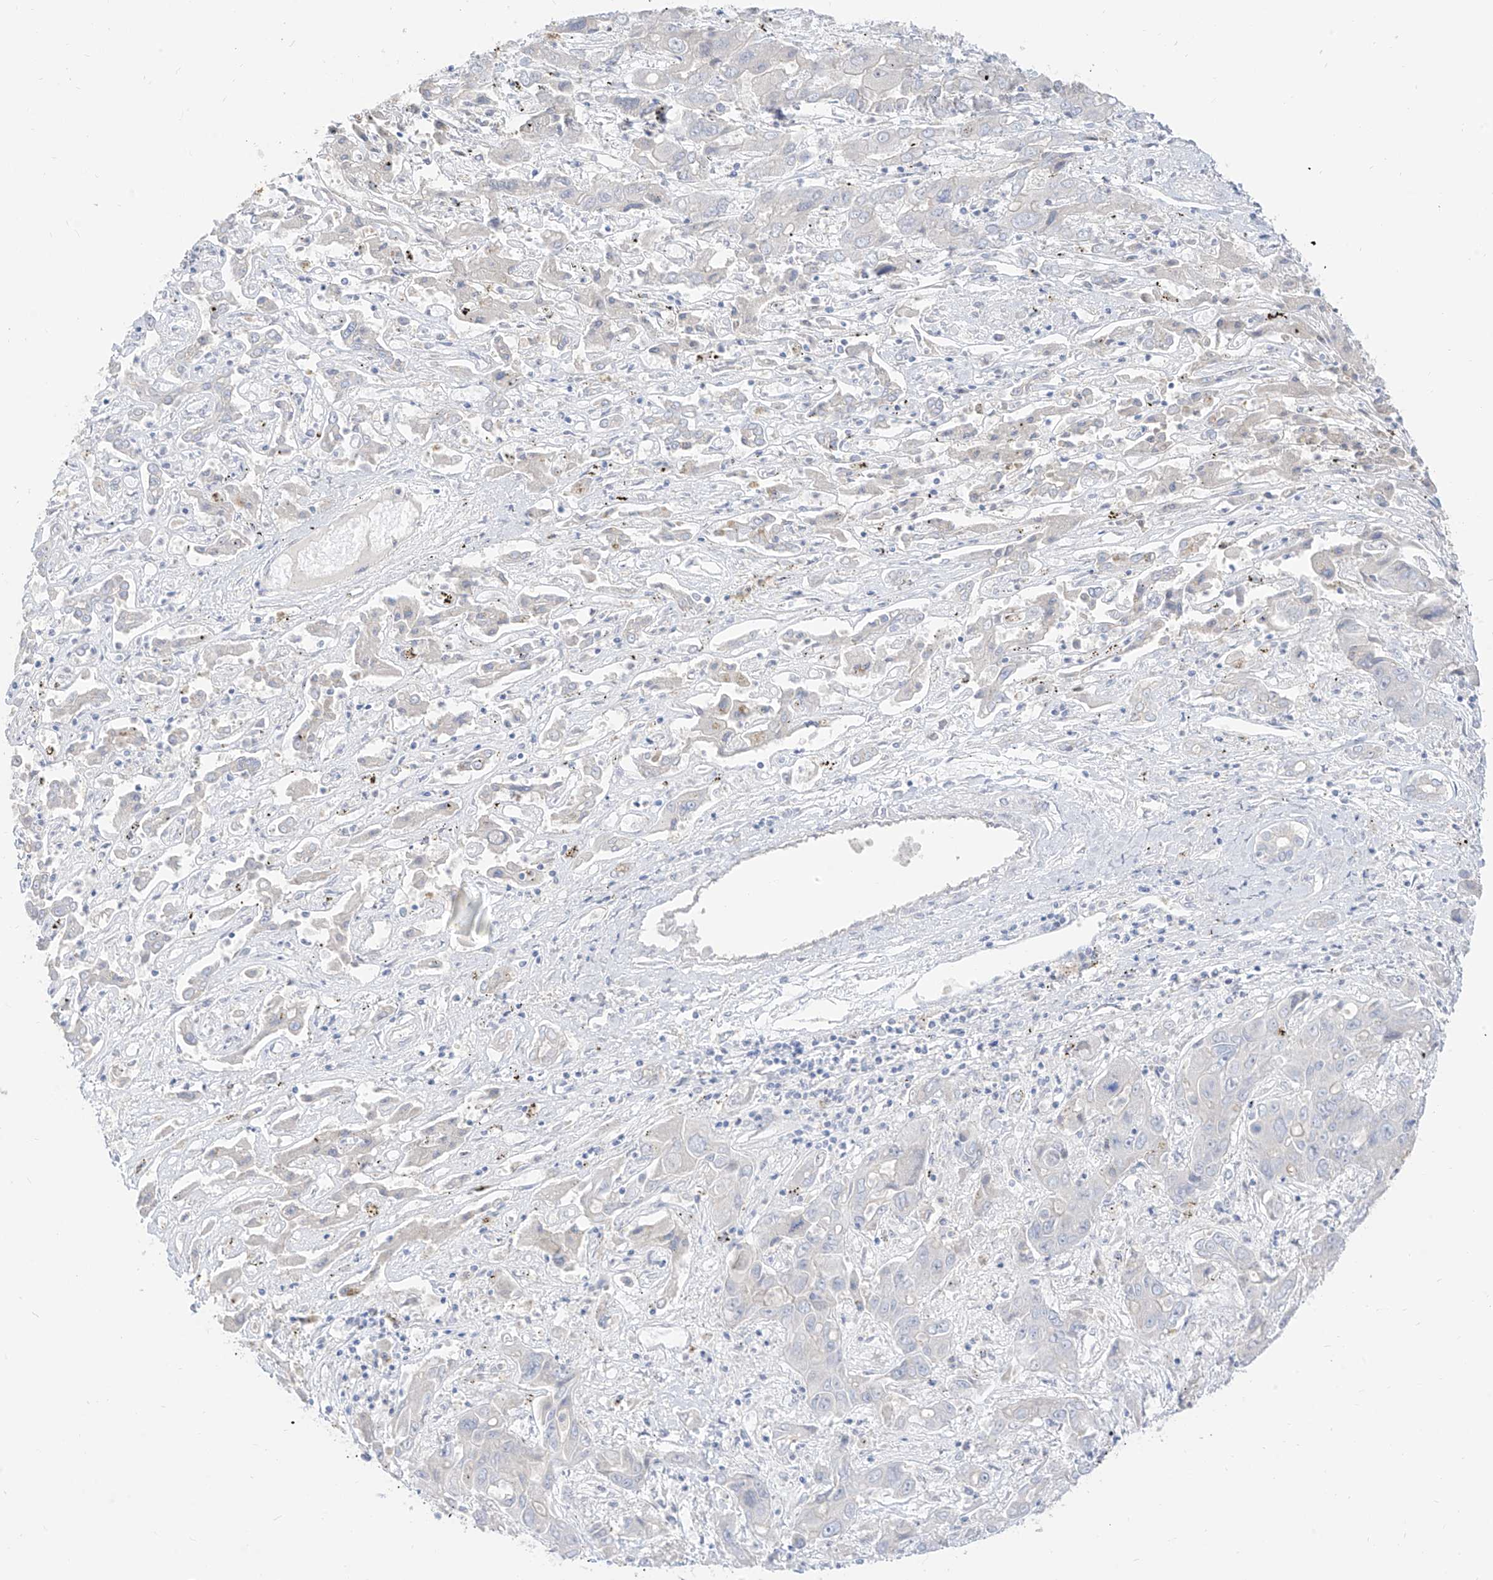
{"staining": {"intensity": "negative", "quantity": "none", "location": "none"}, "tissue": "liver cancer", "cell_type": "Tumor cells", "image_type": "cancer", "snomed": [{"axis": "morphology", "description": "Cholangiocarcinoma"}, {"axis": "topography", "description": "Liver"}], "caption": "The photomicrograph reveals no significant staining in tumor cells of liver cancer (cholangiocarcinoma).", "gene": "ARHGEF40", "patient": {"sex": "male", "age": 67}}